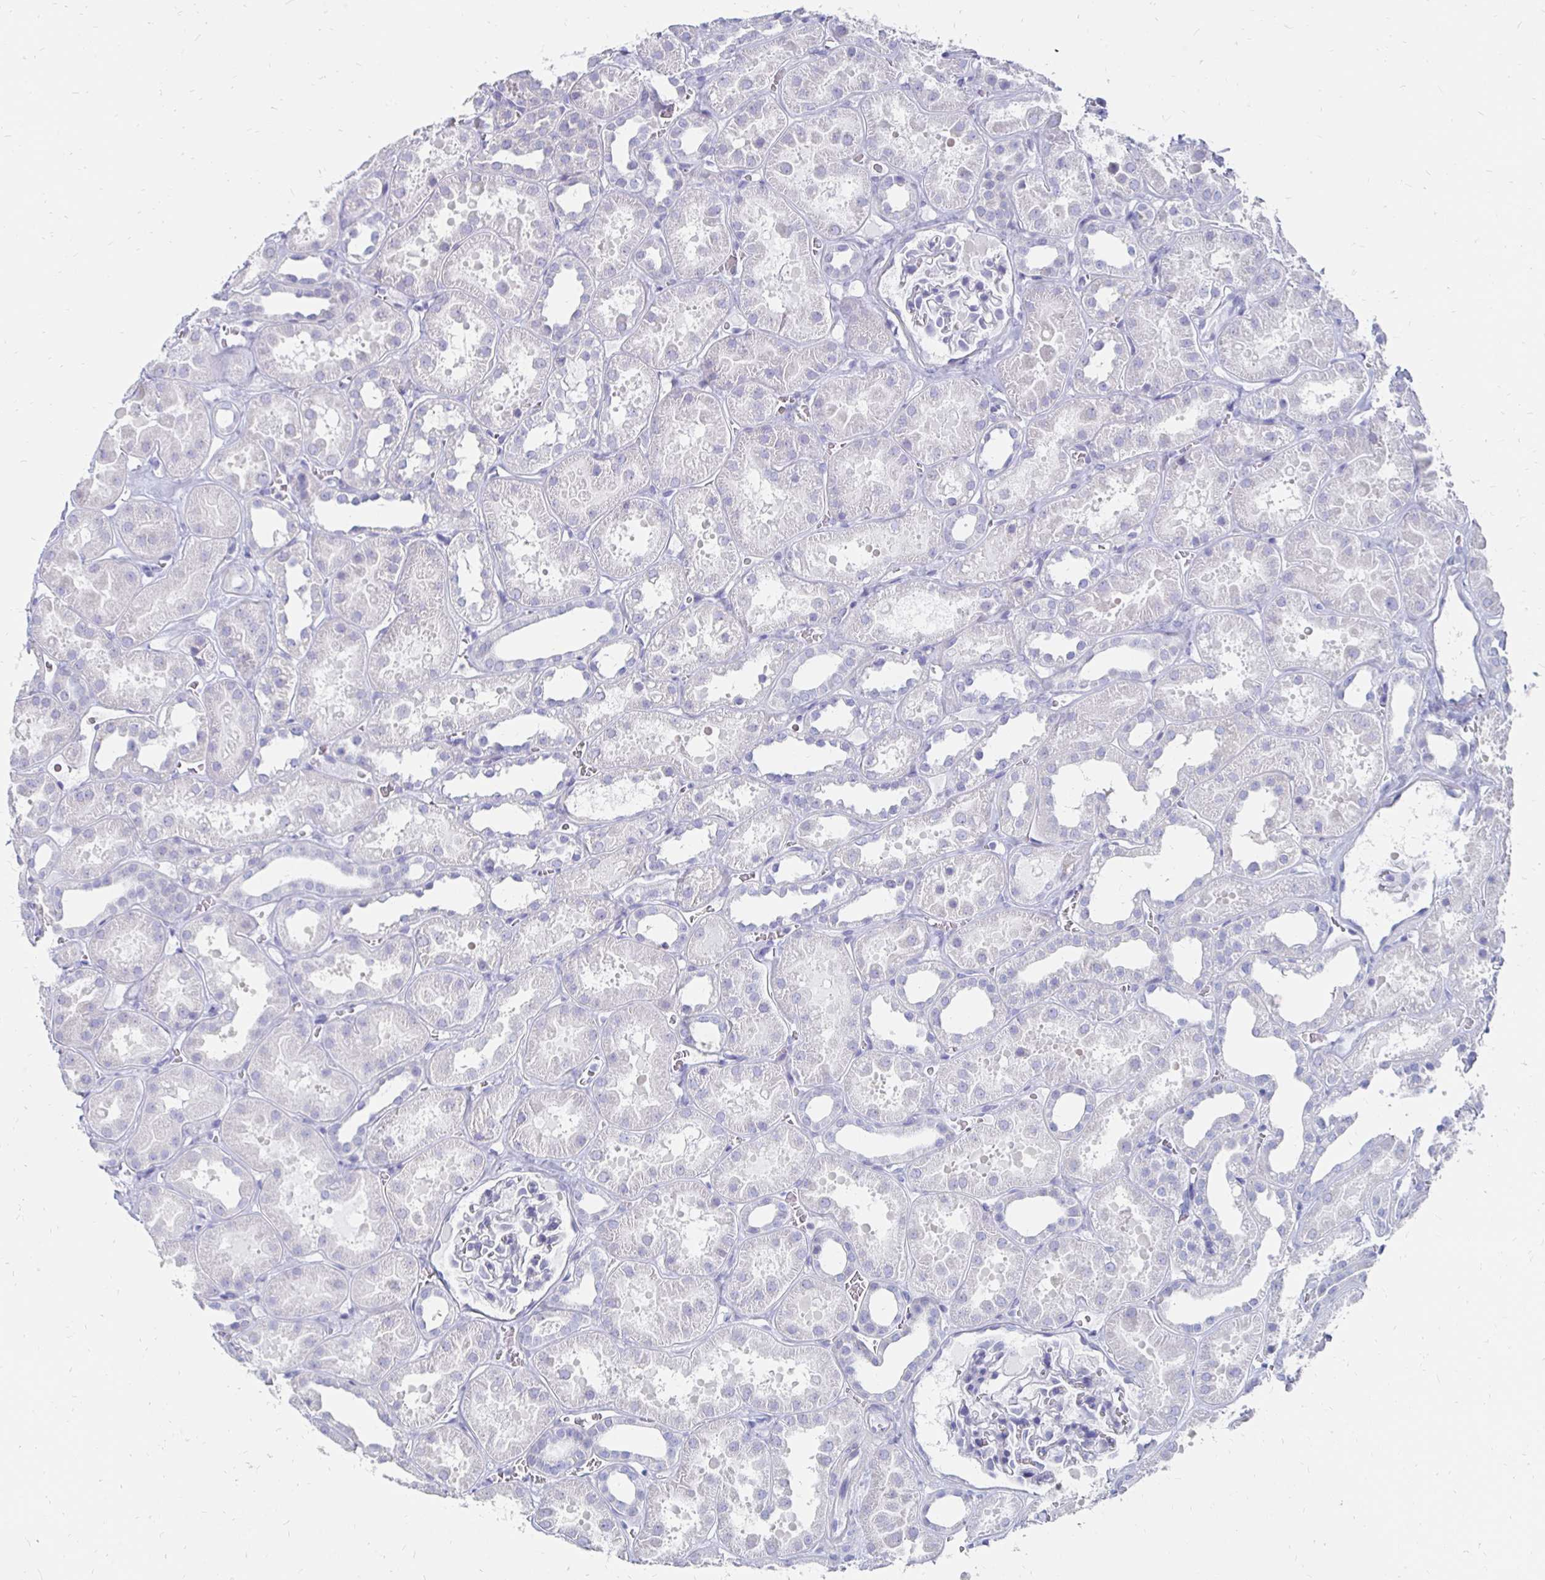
{"staining": {"intensity": "negative", "quantity": "none", "location": "none"}, "tissue": "kidney", "cell_type": "Cells in glomeruli", "image_type": "normal", "snomed": [{"axis": "morphology", "description": "Normal tissue, NOS"}, {"axis": "topography", "description": "Kidney"}], "caption": "High power microscopy image of an immunohistochemistry photomicrograph of benign kidney, revealing no significant expression in cells in glomeruli.", "gene": "SYCP3", "patient": {"sex": "female", "age": 41}}